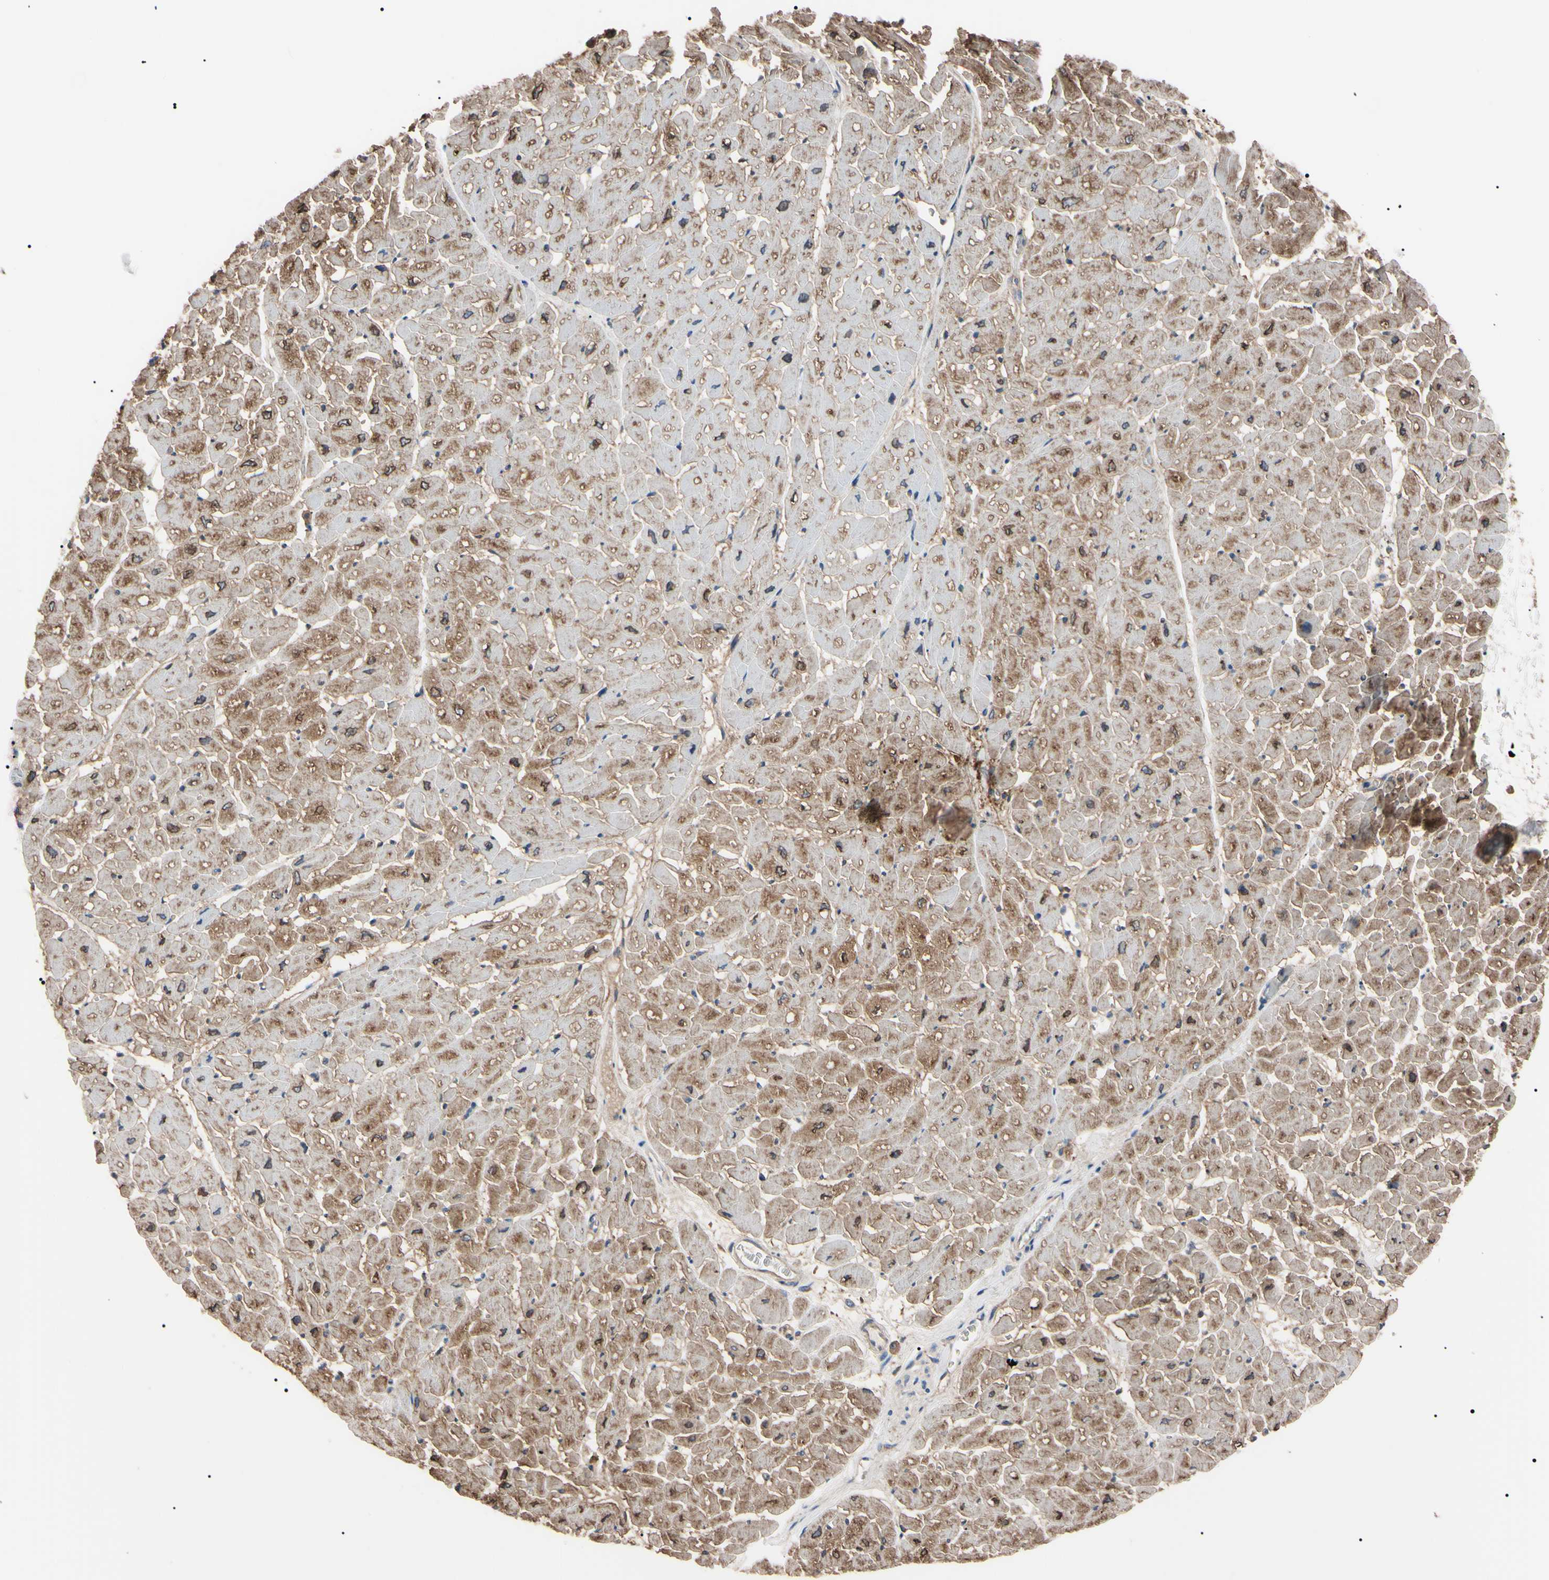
{"staining": {"intensity": "moderate", "quantity": "25%-75%", "location": "cytoplasmic/membranous"}, "tissue": "heart muscle", "cell_type": "Cardiomyocytes", "image_type": "normal", "snomed": [{"axis": "morphology", "description": "Normal tissue, NOS"}, {"axis": "topography", "description": "Heart"}], "caption": "Protein expression analysis of normal human heart muscle reveals moderate cytoplasmic/membranous expression in about 25%-75% of cardiomyocytes. (brown staining indicates protein expression, while blue staining denotes nuclei).", "gene": "PRKACA", "patient": {"sex": "male", "age": 45}}